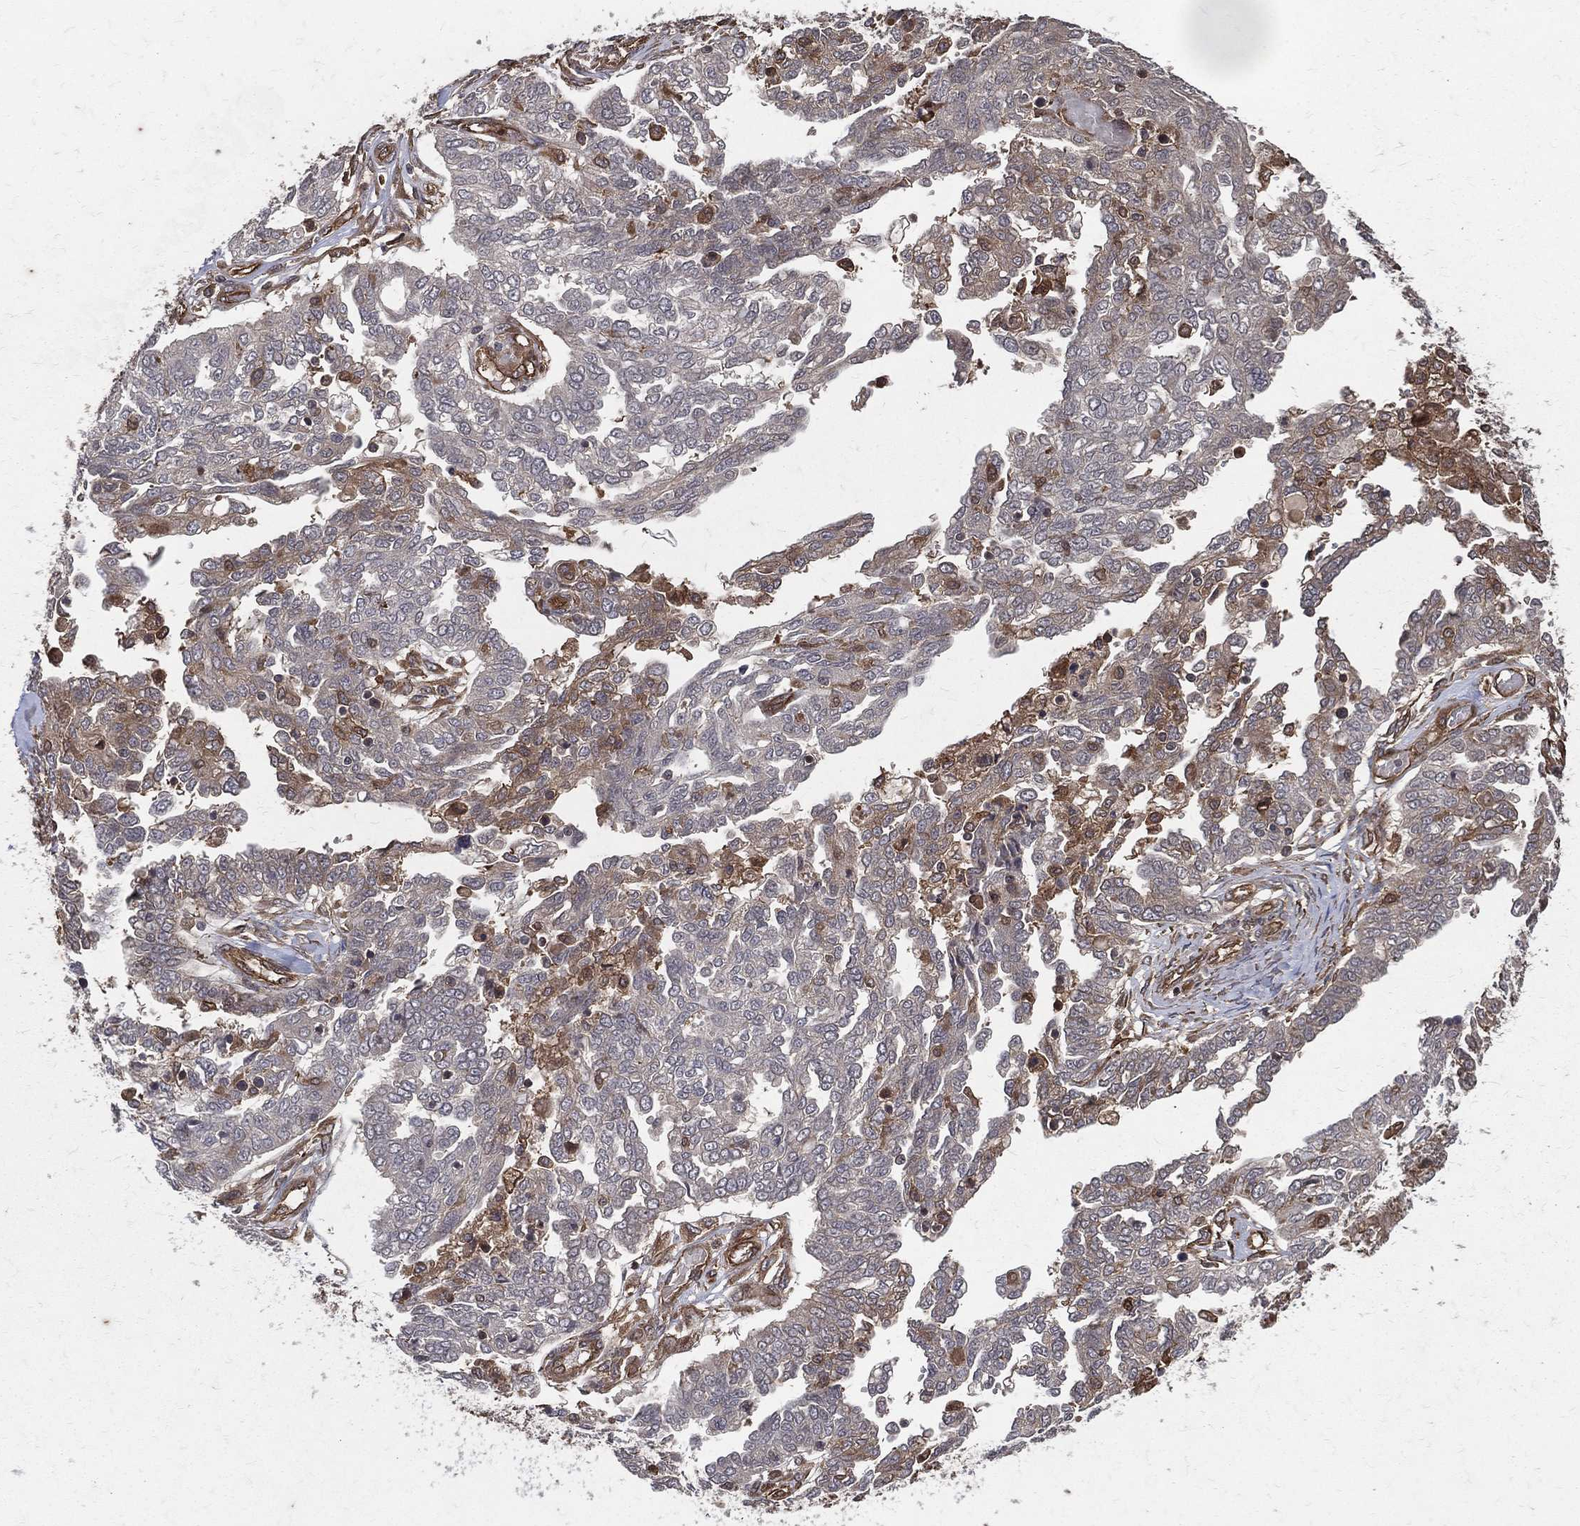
{"staining": {"intensity": "weak", "quantity": "<25%", "location": "cytoplasmic/membranous"}, "tissue": "ovarian cancer", "cell_type": "Tumor cells", "image_type": "cancer", "snomed": [{"axis": "morphology", "description": "Cystadenocarcinoma, serous, NOS"}, {"axis": "topography", "description": "Ovary"}], "caption": "Serous cystadenocarcinoma (ovarian) was stained to show a protein in brown. There is no significant expression in tumor cells.", "gene": "DPYSL2", "patient": {"sex": "female", "age": 67}}